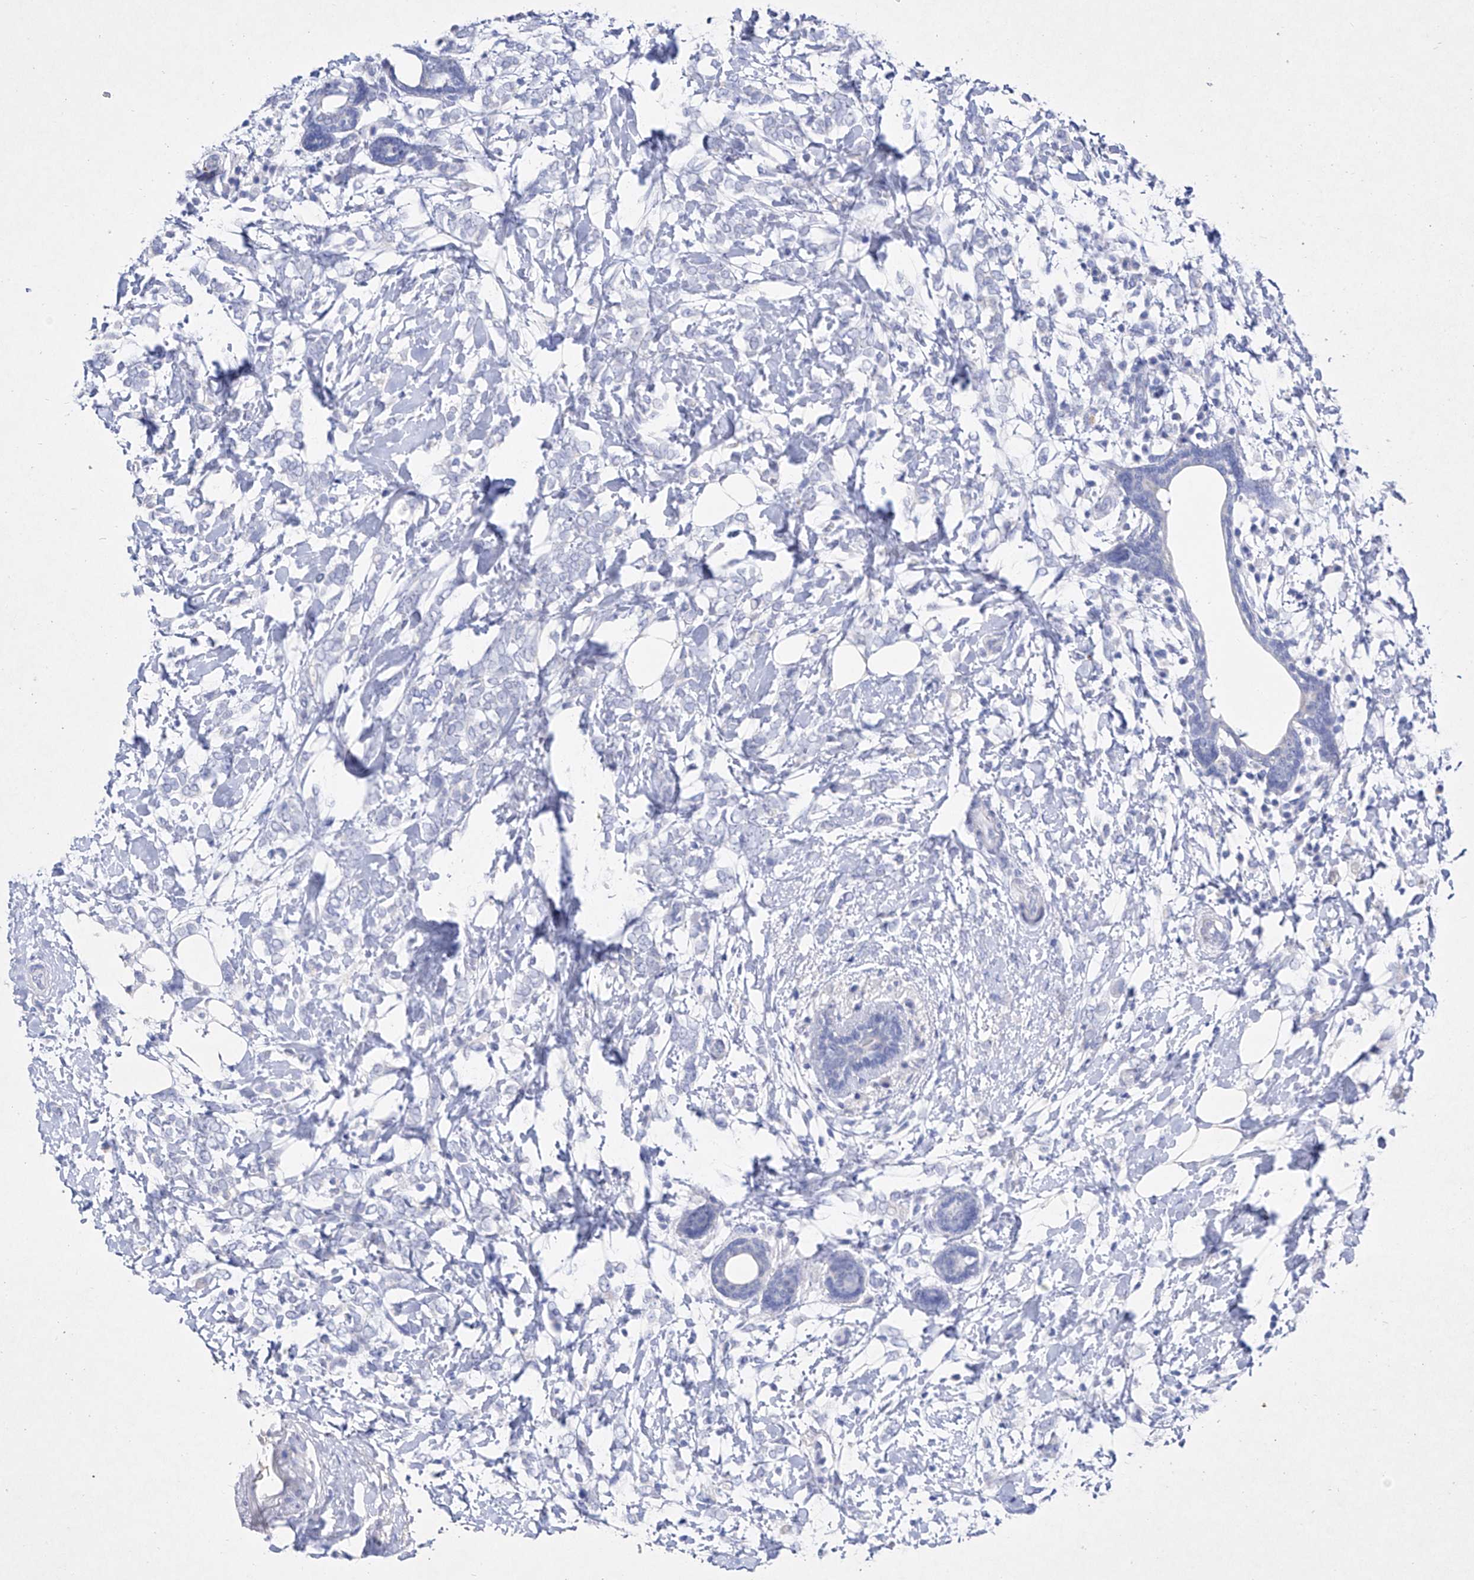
{"staining": {"intensity": "negative", "quantity": "none", "location": "none"}, "tissue": "breast cancer", "cell_type": "Tumor cells", "image_type": "cancer", "snomed": [{"axis": "morphology", "description": "Normal tissue, NOS"}, {"axis": "morphology", "description": "Lobular carcinoma"}, {"axis": "topography", "description": "Breast"}], "caption": "Immunohistochemistry image of neoplastic tissue: human breast cancer (lobular carcinoma) stained with DAB shows no significant protein expression in tumor cells.", "gene": "TM7SF2", "patient": {"sex": "female", "age": 47}}